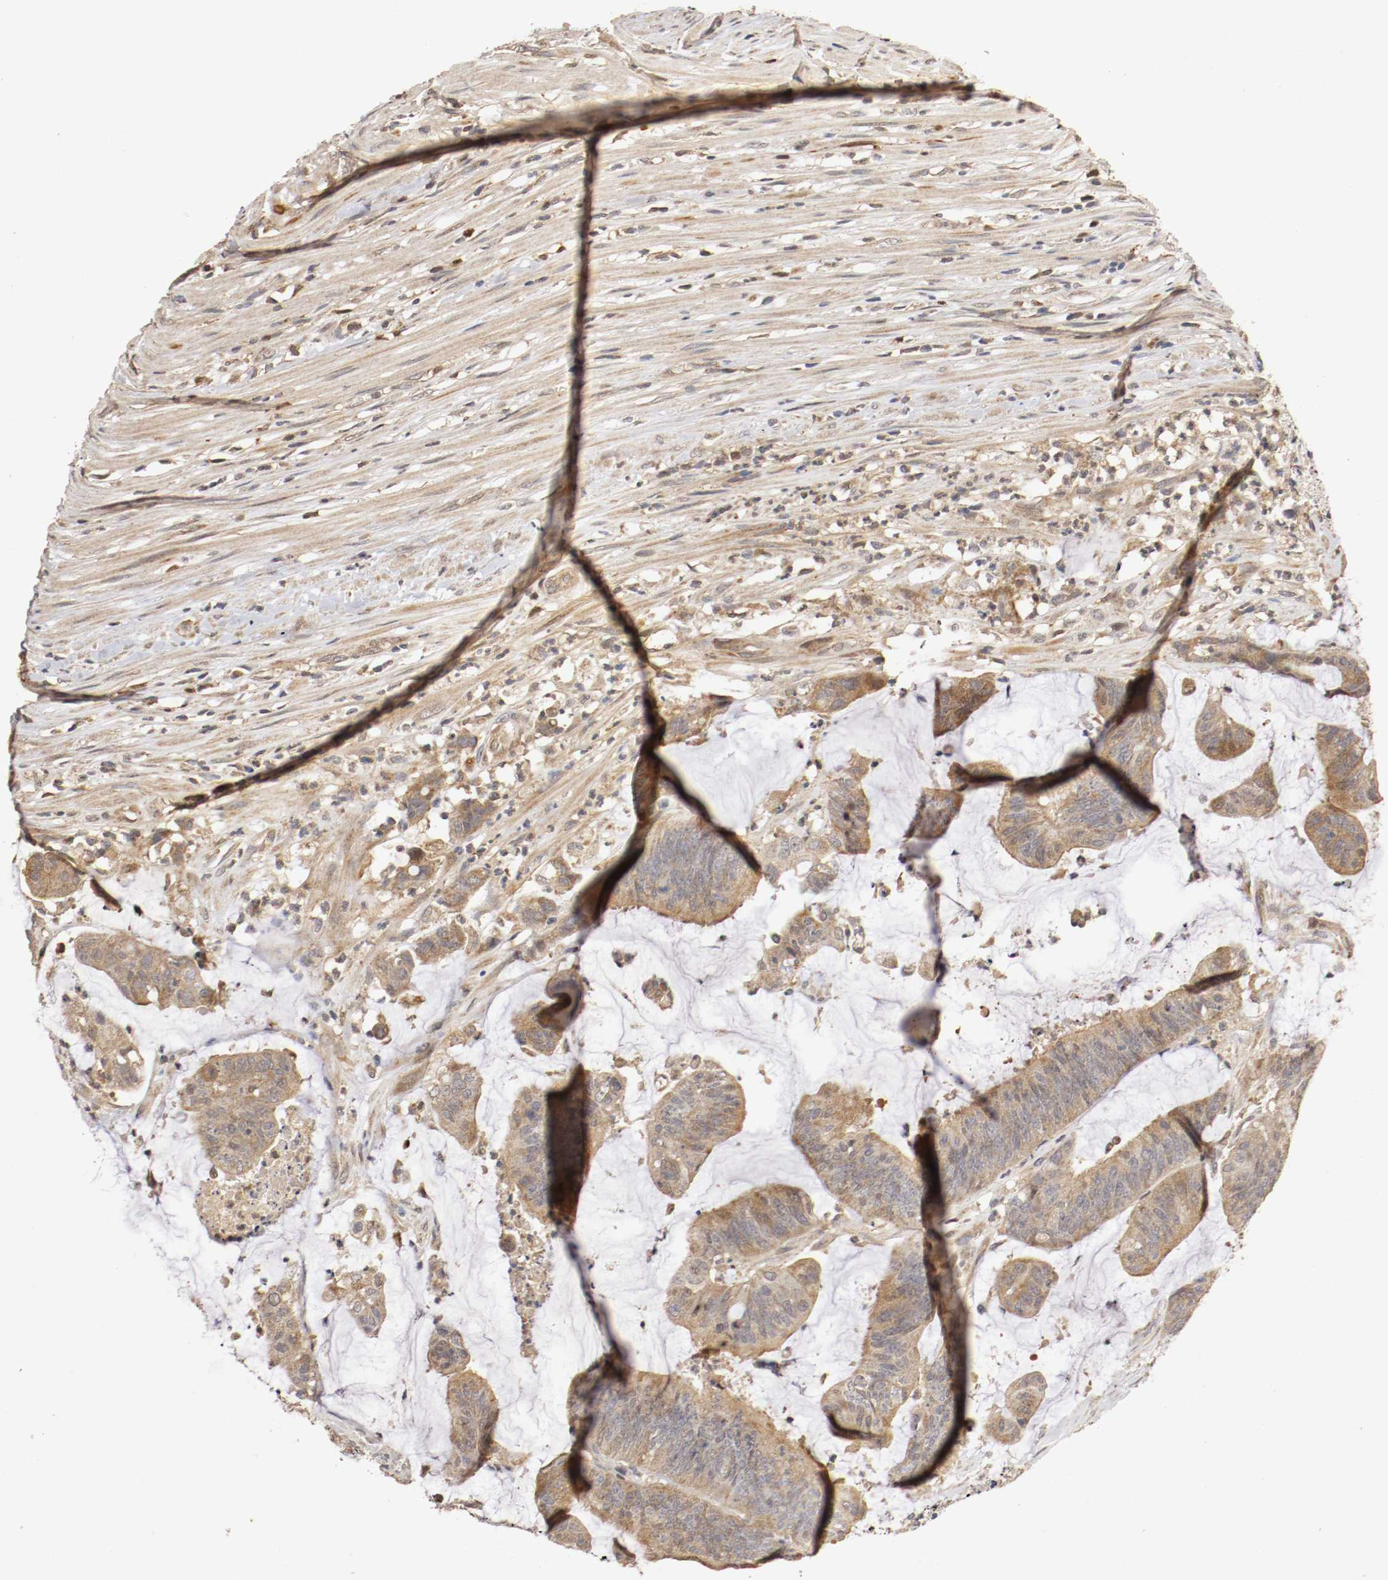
{"staining": {"intensity": "moderate", "quantity": ">75%", "location": "cytoplasmic/membranous"}, "tissue": "colorectal cancer", "cell_type": "Tumor cells", "image_type": "cancer", "snomed": [{"axis": "morphology", "description": "Adenocarcinoma, NOS"}, {"axis": "topography", "description": "Rectum"}], "caption": "There is medium levels of moderate cytoplasmic/membranous positivity in tumor cells of adenocarcinoma (colorectal), as demonstrated by immunohistochemical staining (brown color).", "gene": "TNFRSF1B", "patient": {"sex": "female", "age": 66}}